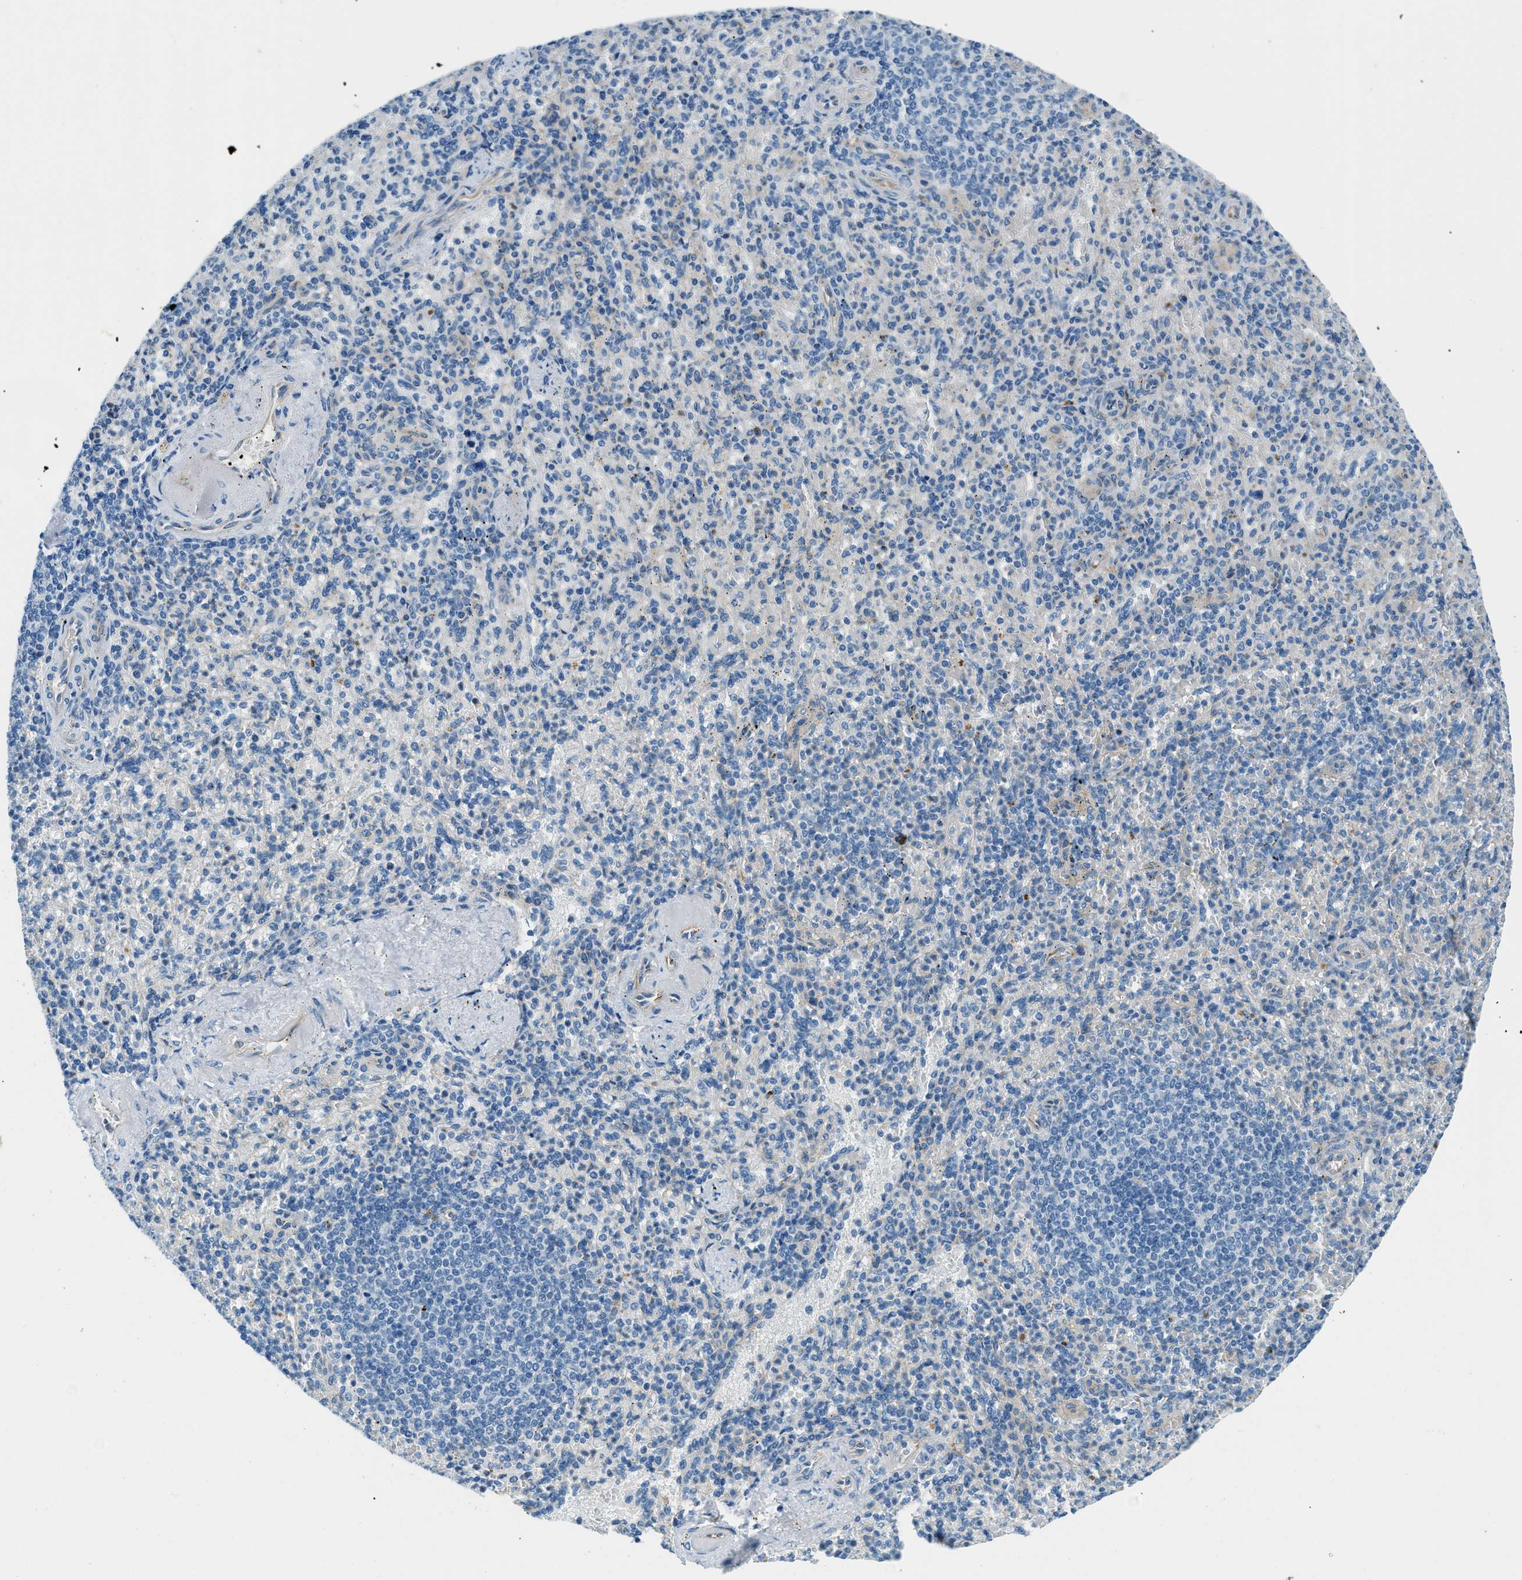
{"staining": {"intensity": "moderate", "quantity": "<25%", "location": "cytoplasmic/membranous"}, "tissue": "spleen", "cell_type": "Cells in red pulp", "image_type": "normal", "snomed": [{"axis": "morphology", "description": "Normal tissue, NOS"}, {"axis": "topography", "description": "Spleen"}], "caption": "A high-resolution micrograph shows immunohistochemistry staining of unremarkable spleen, which displays moderate cytoplasmic/membranous positivity in about <25% of cells in red pulp.", "gene": "ZNF367", "patient": {"sex": "female", "age": 74}}